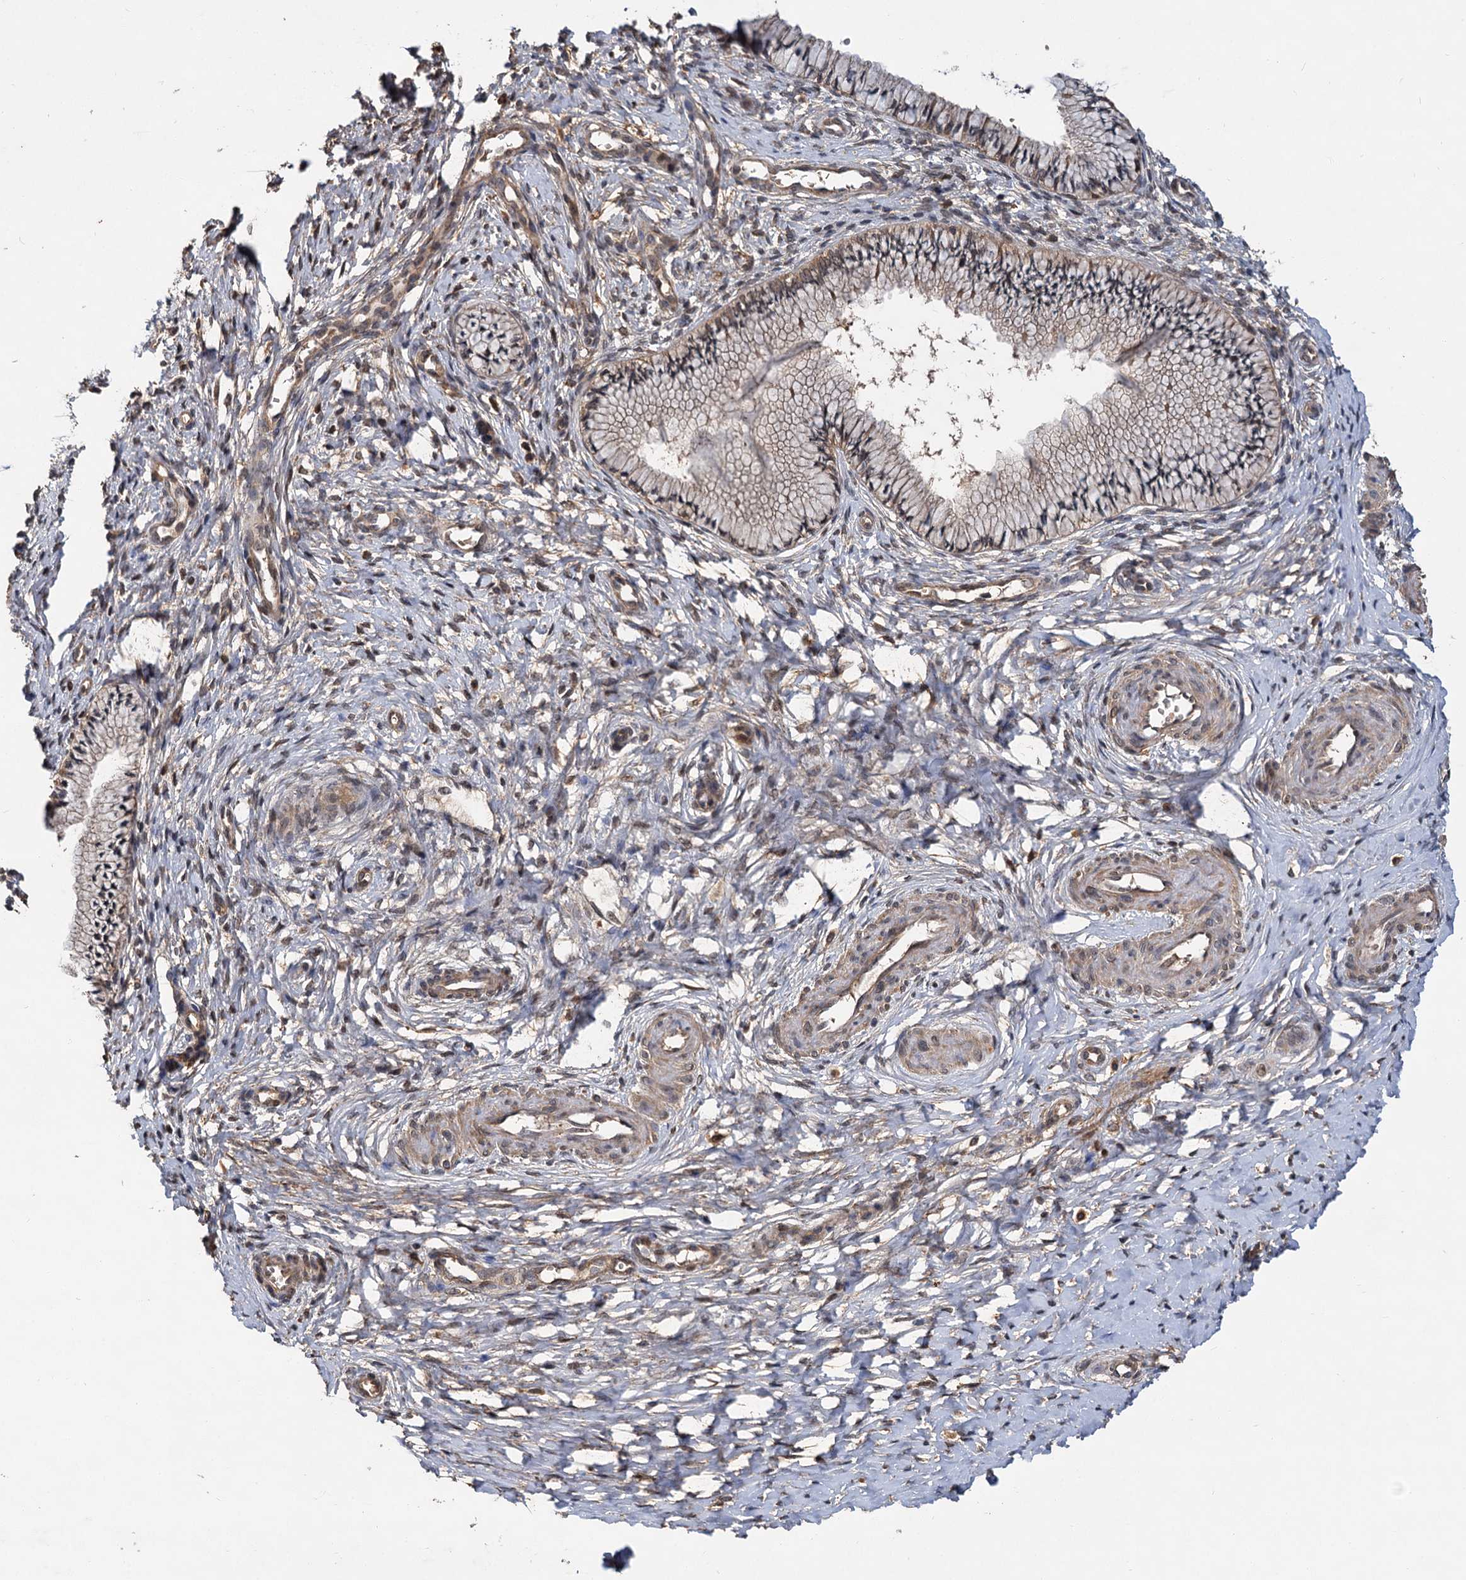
{"staining": {"intensity": "weak", "quantity": "25%-75%", "location": "cytoplasmic/membranous,nuclear"}, "tissue": "cervix", "cell_type": "Glandular cells", "image_type": "normal", "snomed": [{"axis": "morphology", "description": "Normal tissue, NOS"}, {"axis": "topography", "description": "Cervix"}], "caption": "High-power microscopy captured an immunohistochemistry image of benign cervix, revealing weak cytoplasmic/membranous,nuclear positivity in about 25%-75% of glandular cells.", "gene": "MBD6", "patient": {"sex": "female", "age": 36}}